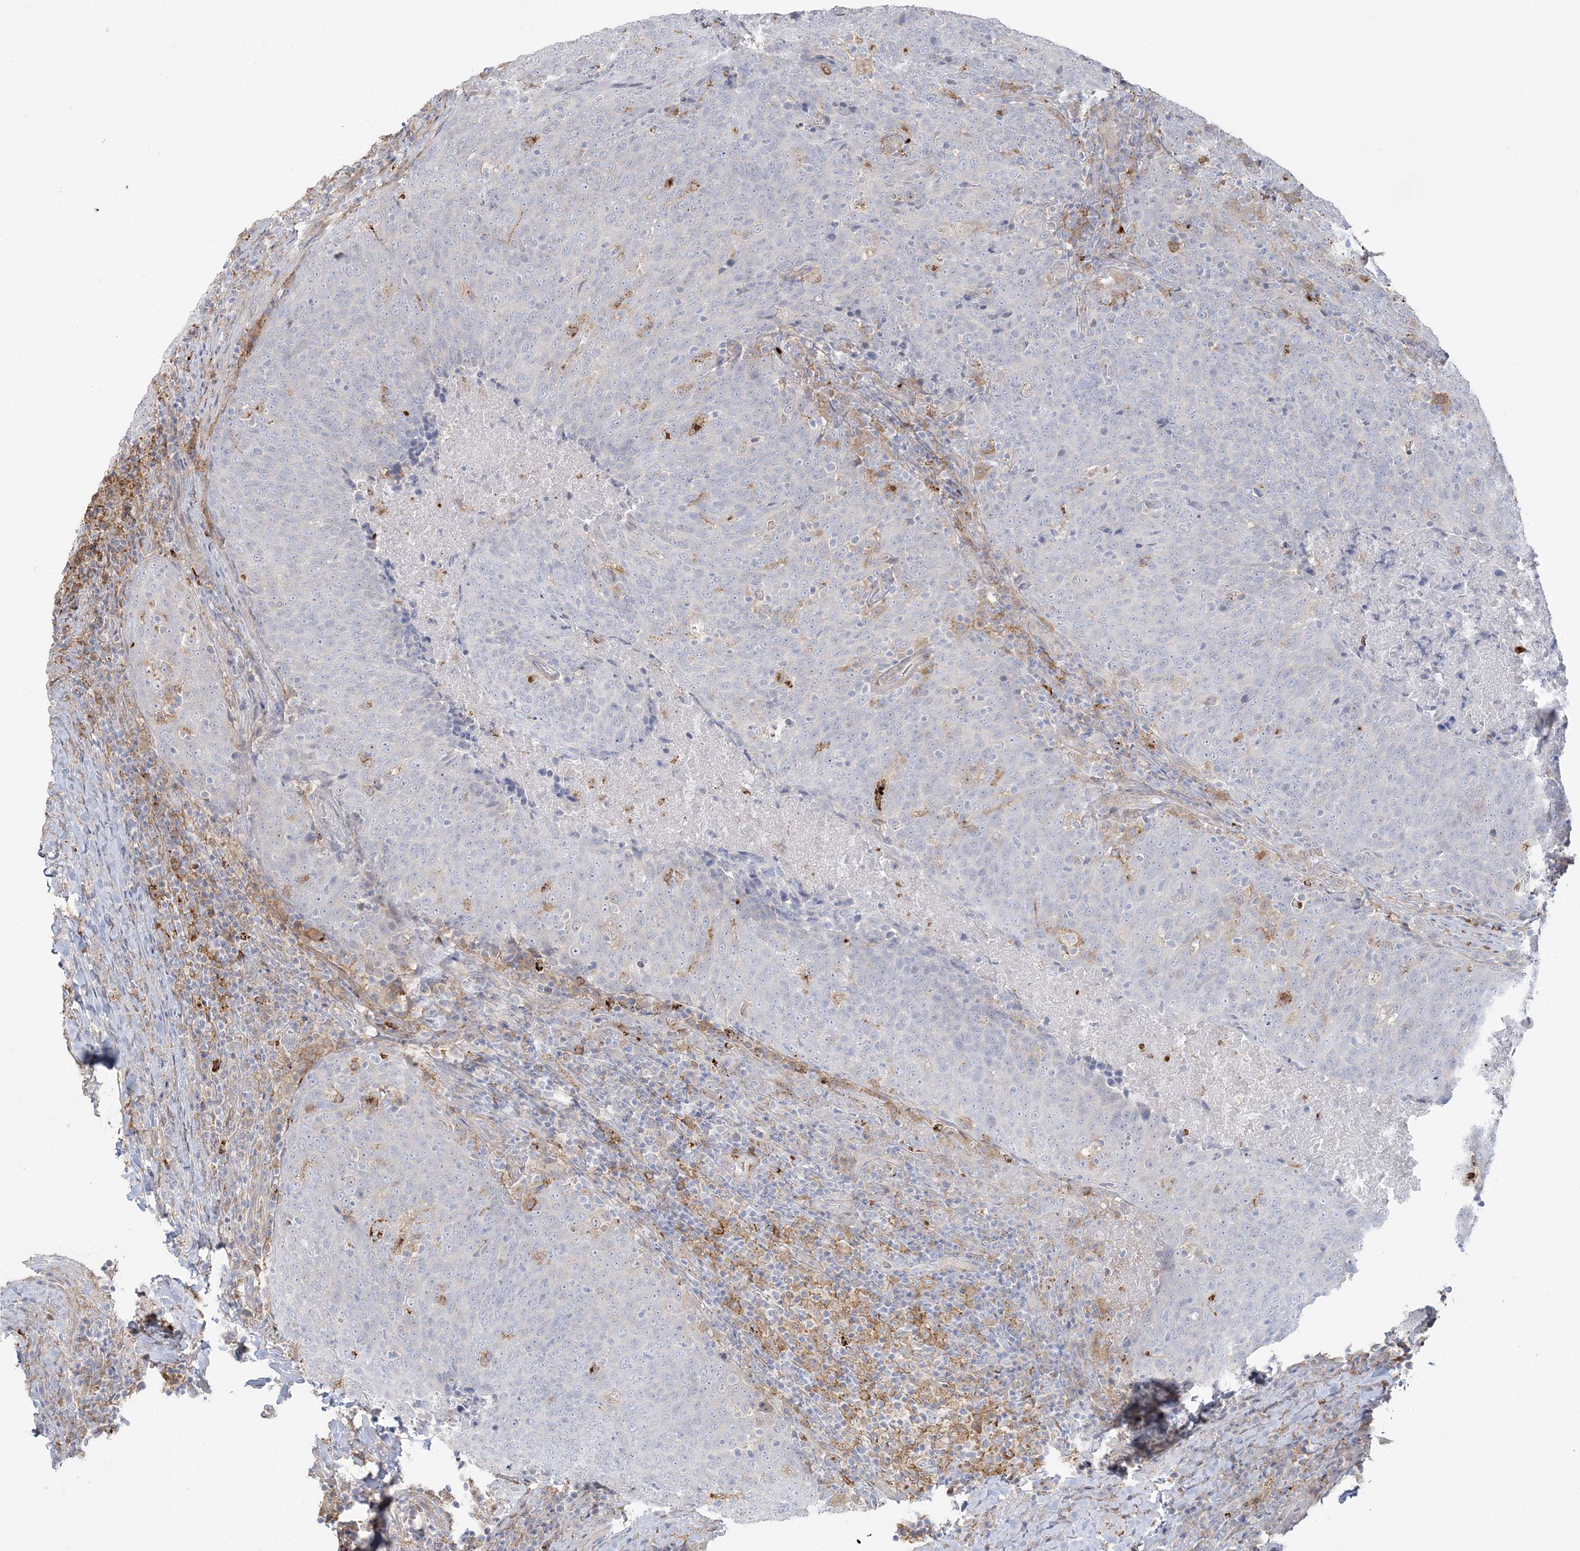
{"staining": {"intensity": "negative", "quantity": "none", "location": "none"}, "tissue": "head and neck cancer", "cell_type": "Tumor cells", "image_type": "cancer", "snomed": [{"axis": "morphology", "description": "Squamous cell carcinoma, NOS"}, {"axis": "morphology", "description": "Squamous cell carcinoma, metastatic, NOS"}, {"axis": "topography", "description": "Lymph node"}, {"axis": "topography", "description": "Head-Neck"}], "caption": "Tumor cells are negative for brown protein staining in head and neck metastatic squamous cell carcinoma.", "gene": "HAAO", "patient": {"sex": "male", "age": 62}}